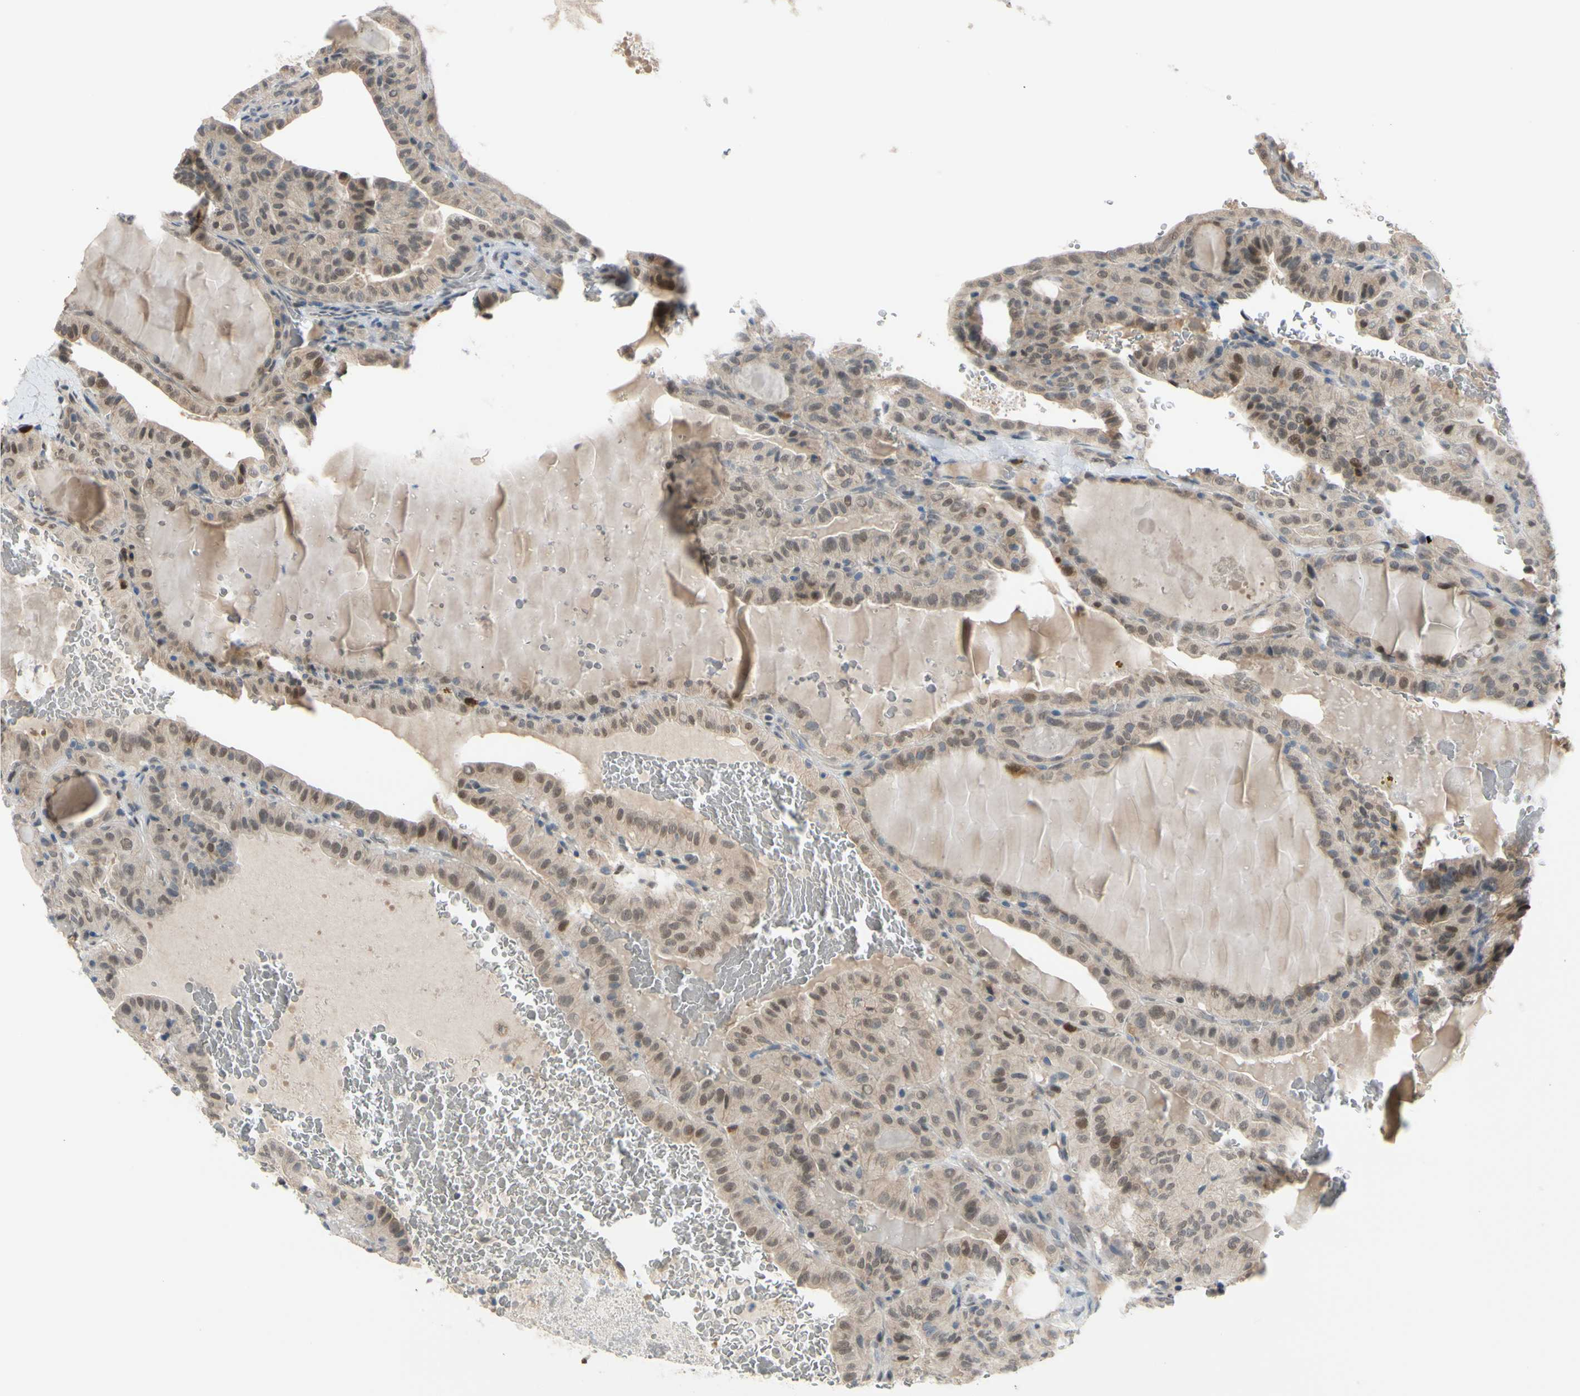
{"staining": {"intensity": "weak", "quantity": ">75%", "location": "cytoplasmic/membranous,nuclear"}, "tissue": "thyroid cancer", "cell_type": "Tumor cells", "image_type": "cancer", "snomed": [{"axis": "morphology", "description": "Papillary adenocarcinoma, NOS"}, {"axis": "topography", "description": "Thyroid gland"}], "caption": "Human thyroid papillary adenocarcinoma stained for a protein (brown) displays weak cytoplasmic/membranous and nuclear positive staining in approximately >75% of tumor cells.", "gene": "PTTG1", "patient": {"sex": "male", "age": 77}}